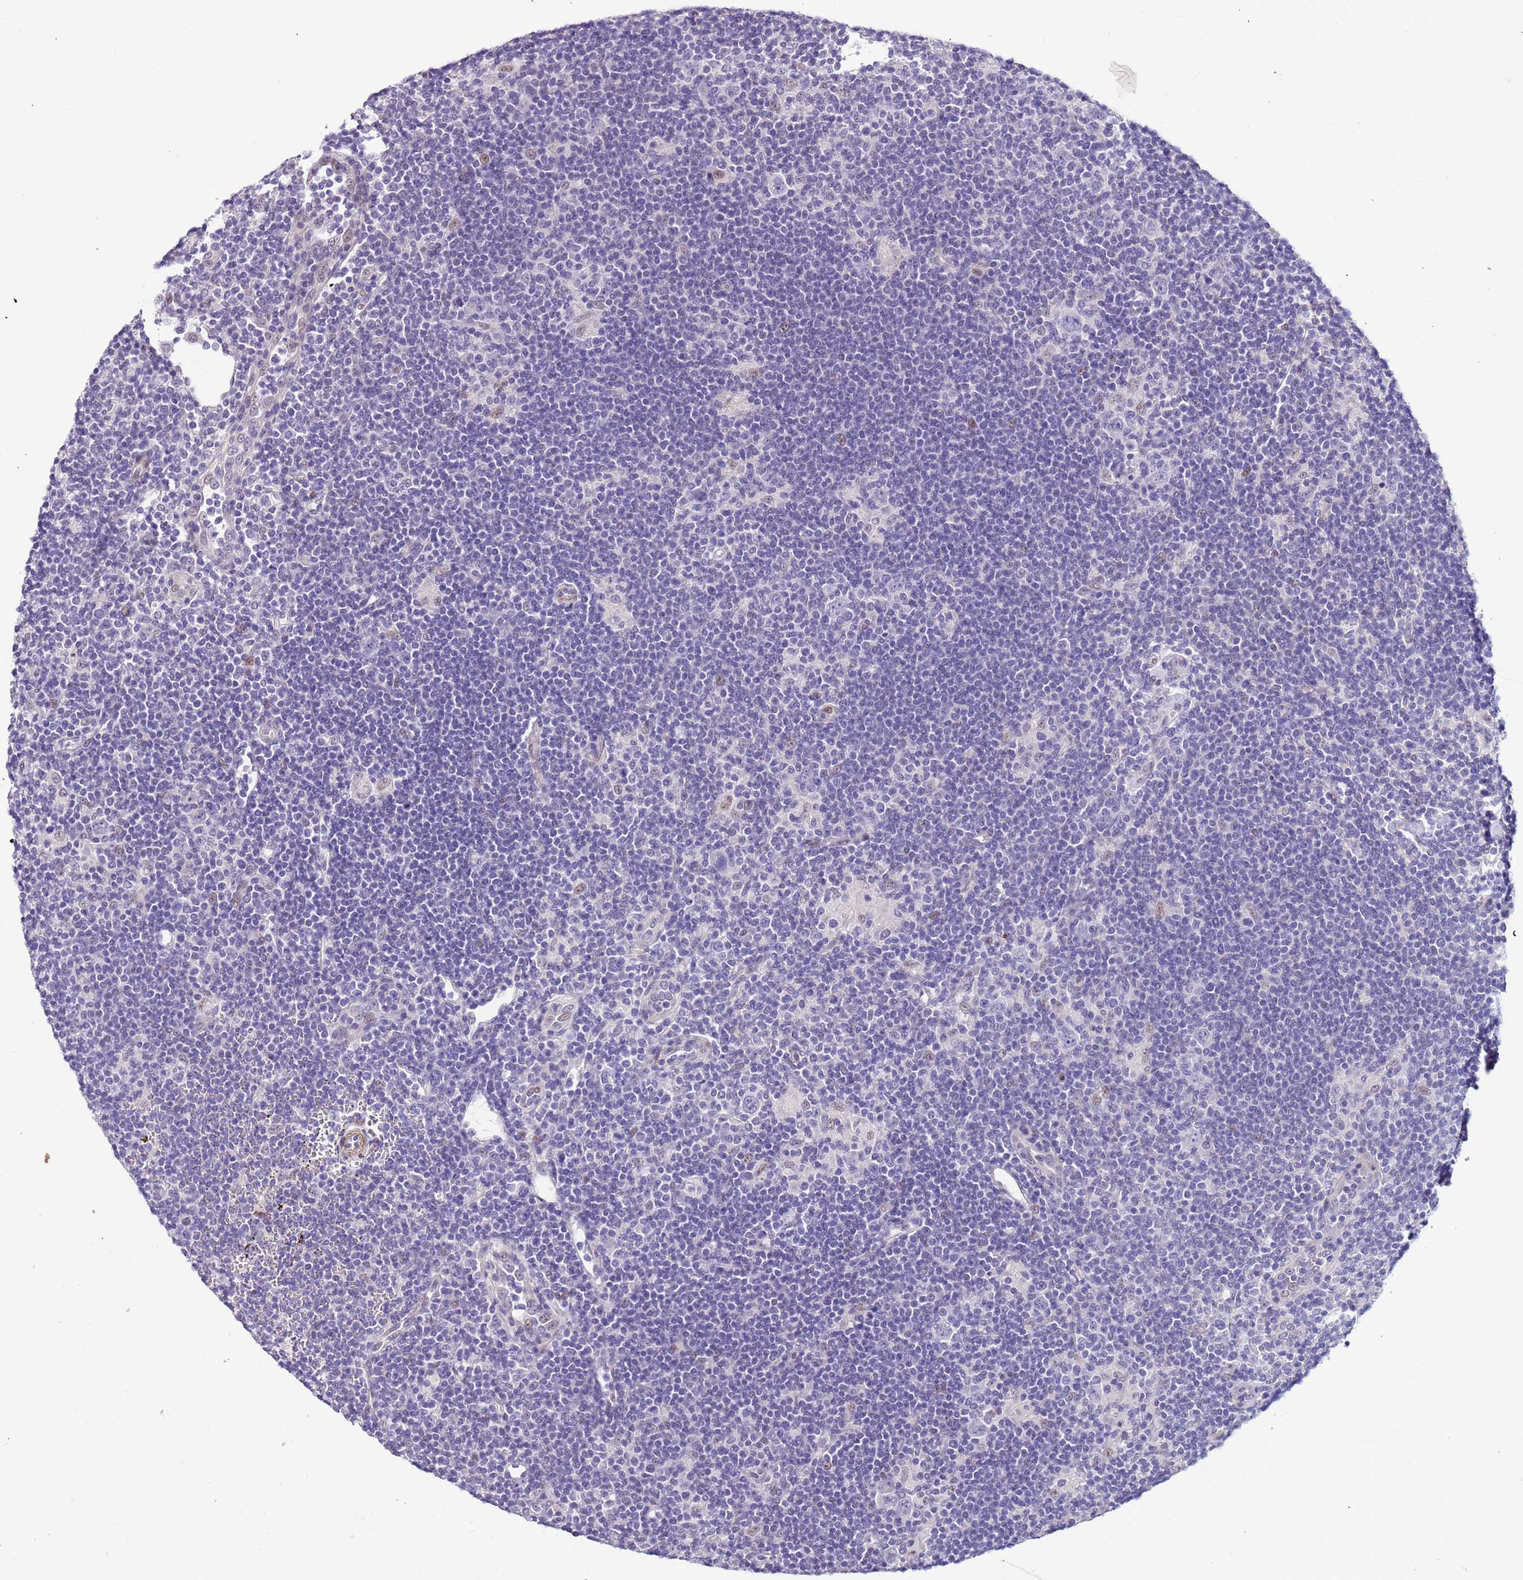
{"staining": {"intensity": "negative", "quantity": "none", "location": "none"}, "tissue": "lymphoma", "cell_type": "Tumor cells", "image_type": "cancer", "snomed": [{"axis": "morphology", "description": "Hodgkin's disease, NOS"}, {"axis": "topography", "description": "Lymph node"}], "caption": "This image is of lymphoma stained with immunohistochemistry (IHC) to label a protein in brown with the nuclei are counter-stained blue. There is no positivity in tumor cells.", "gene": "PLEKHH1", "patient": {"sex": "female", "age": 57}}